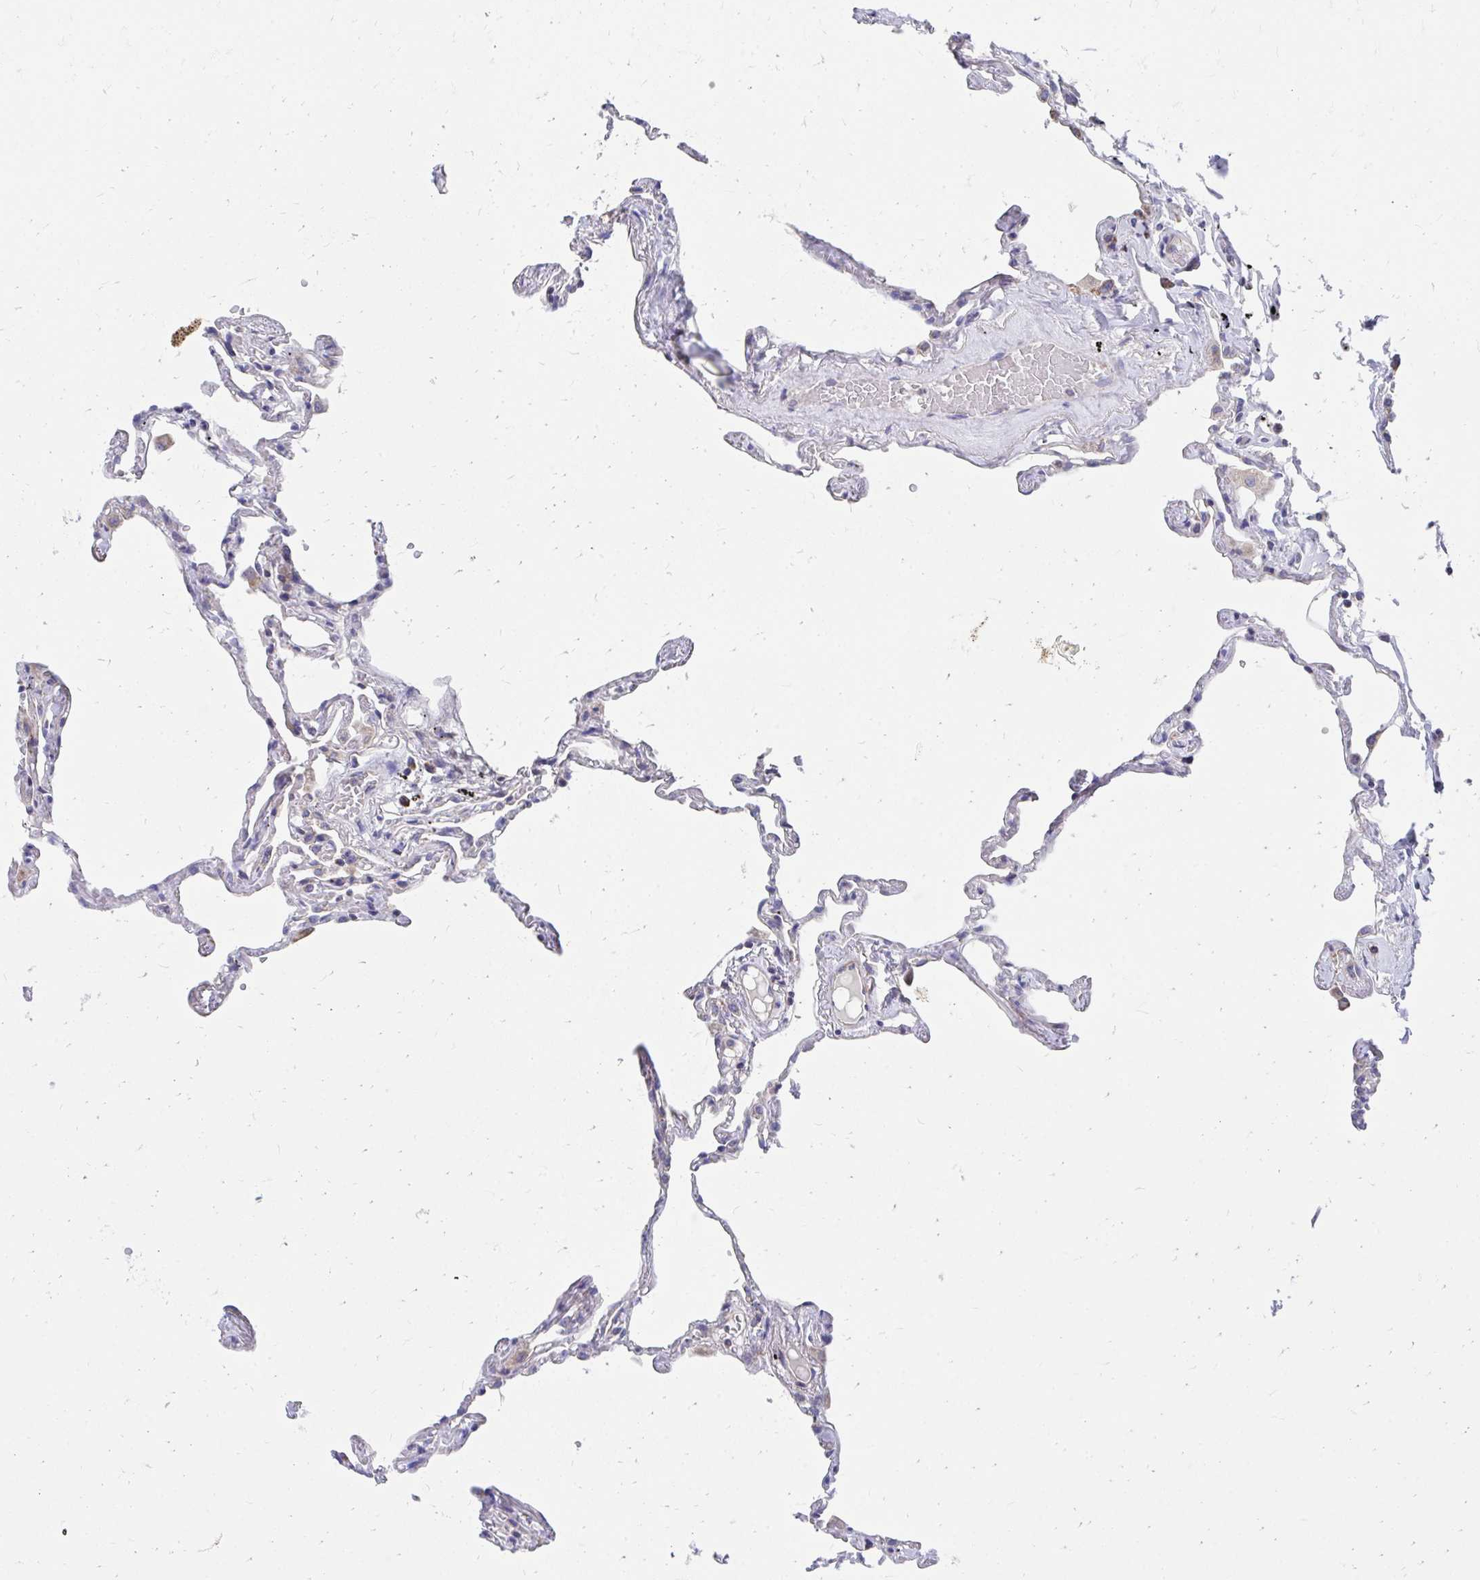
{"staining": {"intensity": "negative", "quantity": "none", "location": "none"}, "tissue": "lung", "cell_type": "Alveolar cells", "image_type": "normal", "snomed": [{"axis": "morphology", "description": "Normal tissue, NOS"}, {"axis": "topography", "description": "Lung"}], "caption": "IHC photomicrograph of benign lung: human lung stained with DAB (3,3'-diaminobenzidine) shows no significant protein positivity in alveolar cells. (Brightfield microscopy of DAB (3,3'-diaminobenzidine) immunohistochemistry at high magnification).", "gene": "FHIP1B", "patient": {"sex": "female", "age": 67}}